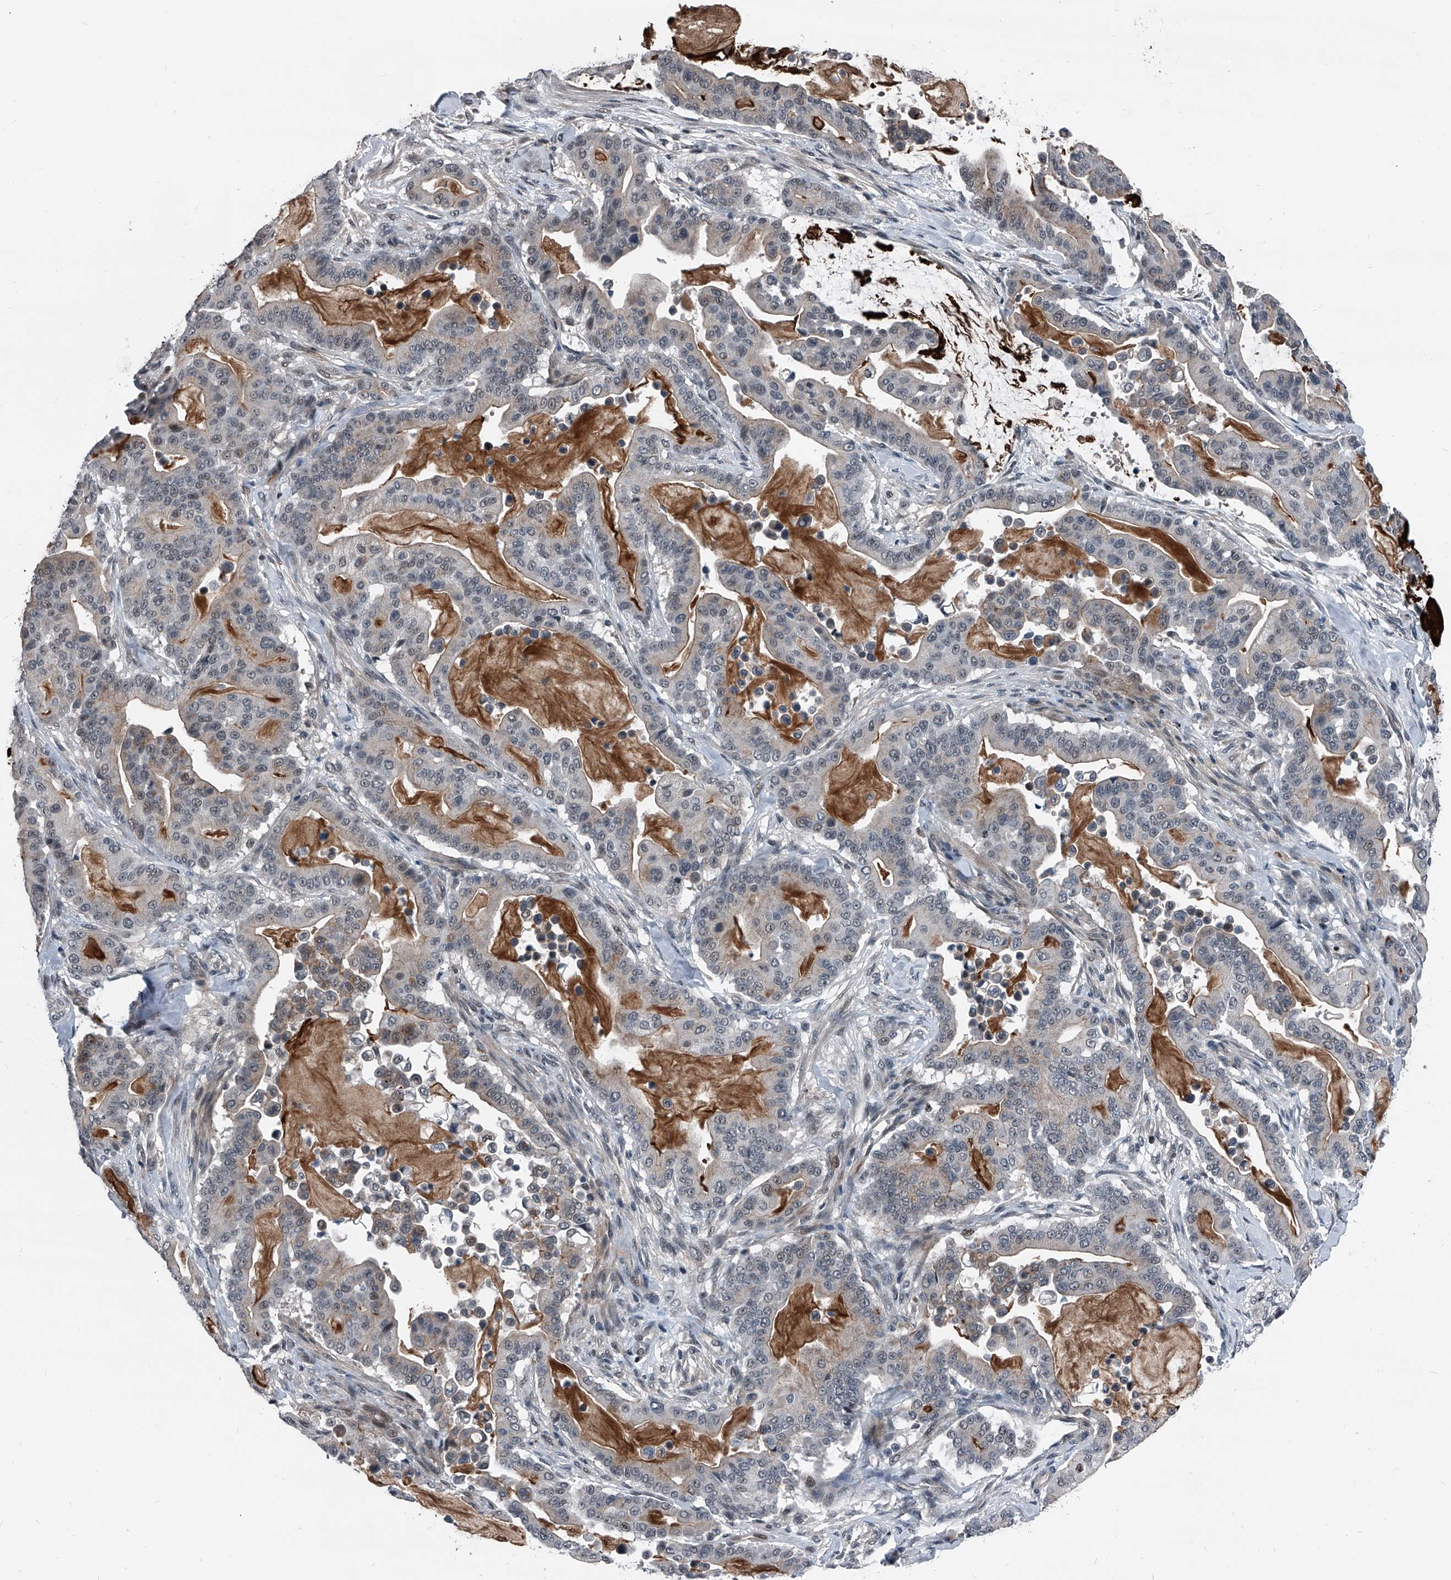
{"staining": {"intensity": "negative", "quantity": "none", "location": "none"}, "tissue": "pancreatic cancer", "cell_type": "Tumor cells", "image_type": "cancer", "snomed": [{"axis": "morphology", "description": "Adenocarcinoma, NOS"}, {"axis": "topography", "description": "Pancreas"}], "caption": "DAB (3,3'-diaminobenzidine) immunohistochemical staining of human pancreatic cancer reveals no significant expression in tumor cells.", "gene": "MEN1", "patient": {"sex": "male", "age": 63}}